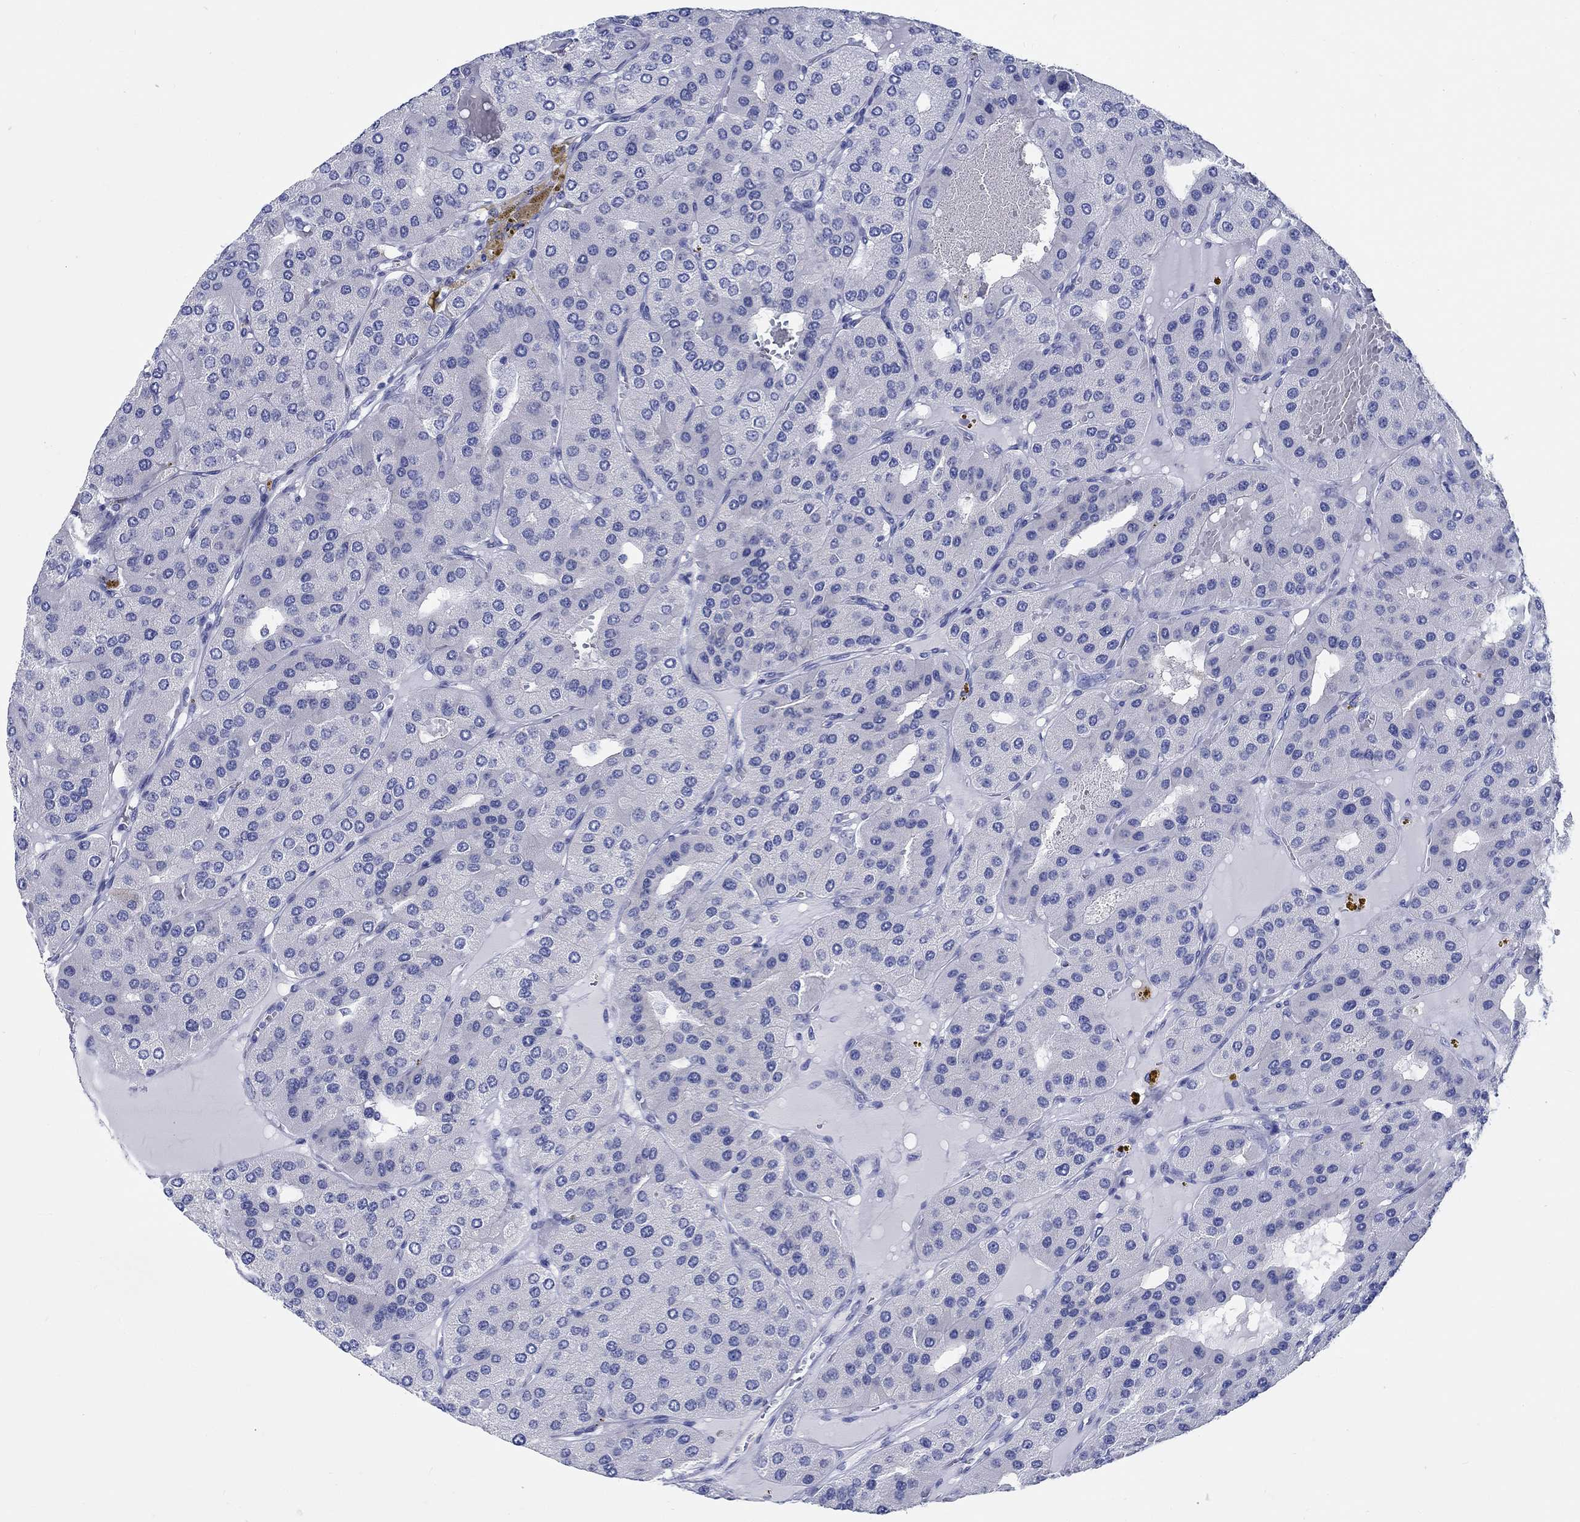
{"staining": {"intensity": "negative", "quantity": "none", "location": "none"}, "tissue": "parathyroid gland", "cell_type": "Glandular cells", "image_type": "normal", "snomed": [{"axis": "morphology", "description": "Normal tissue, NOS"}, {"axis": "morphology", "description": "Adenoma, NOS"}, {"axis": "topography", "description": "Parathyroid gland"}], "caption": "High power microscopy micrograph of an immunohistochemistry (IHC) histopathology image of unremarkable parathyroid gland, revealing no significant positivity in glandular cells.", "gene": "RD3L", "patient": {"sex": "female", "age": 86}}